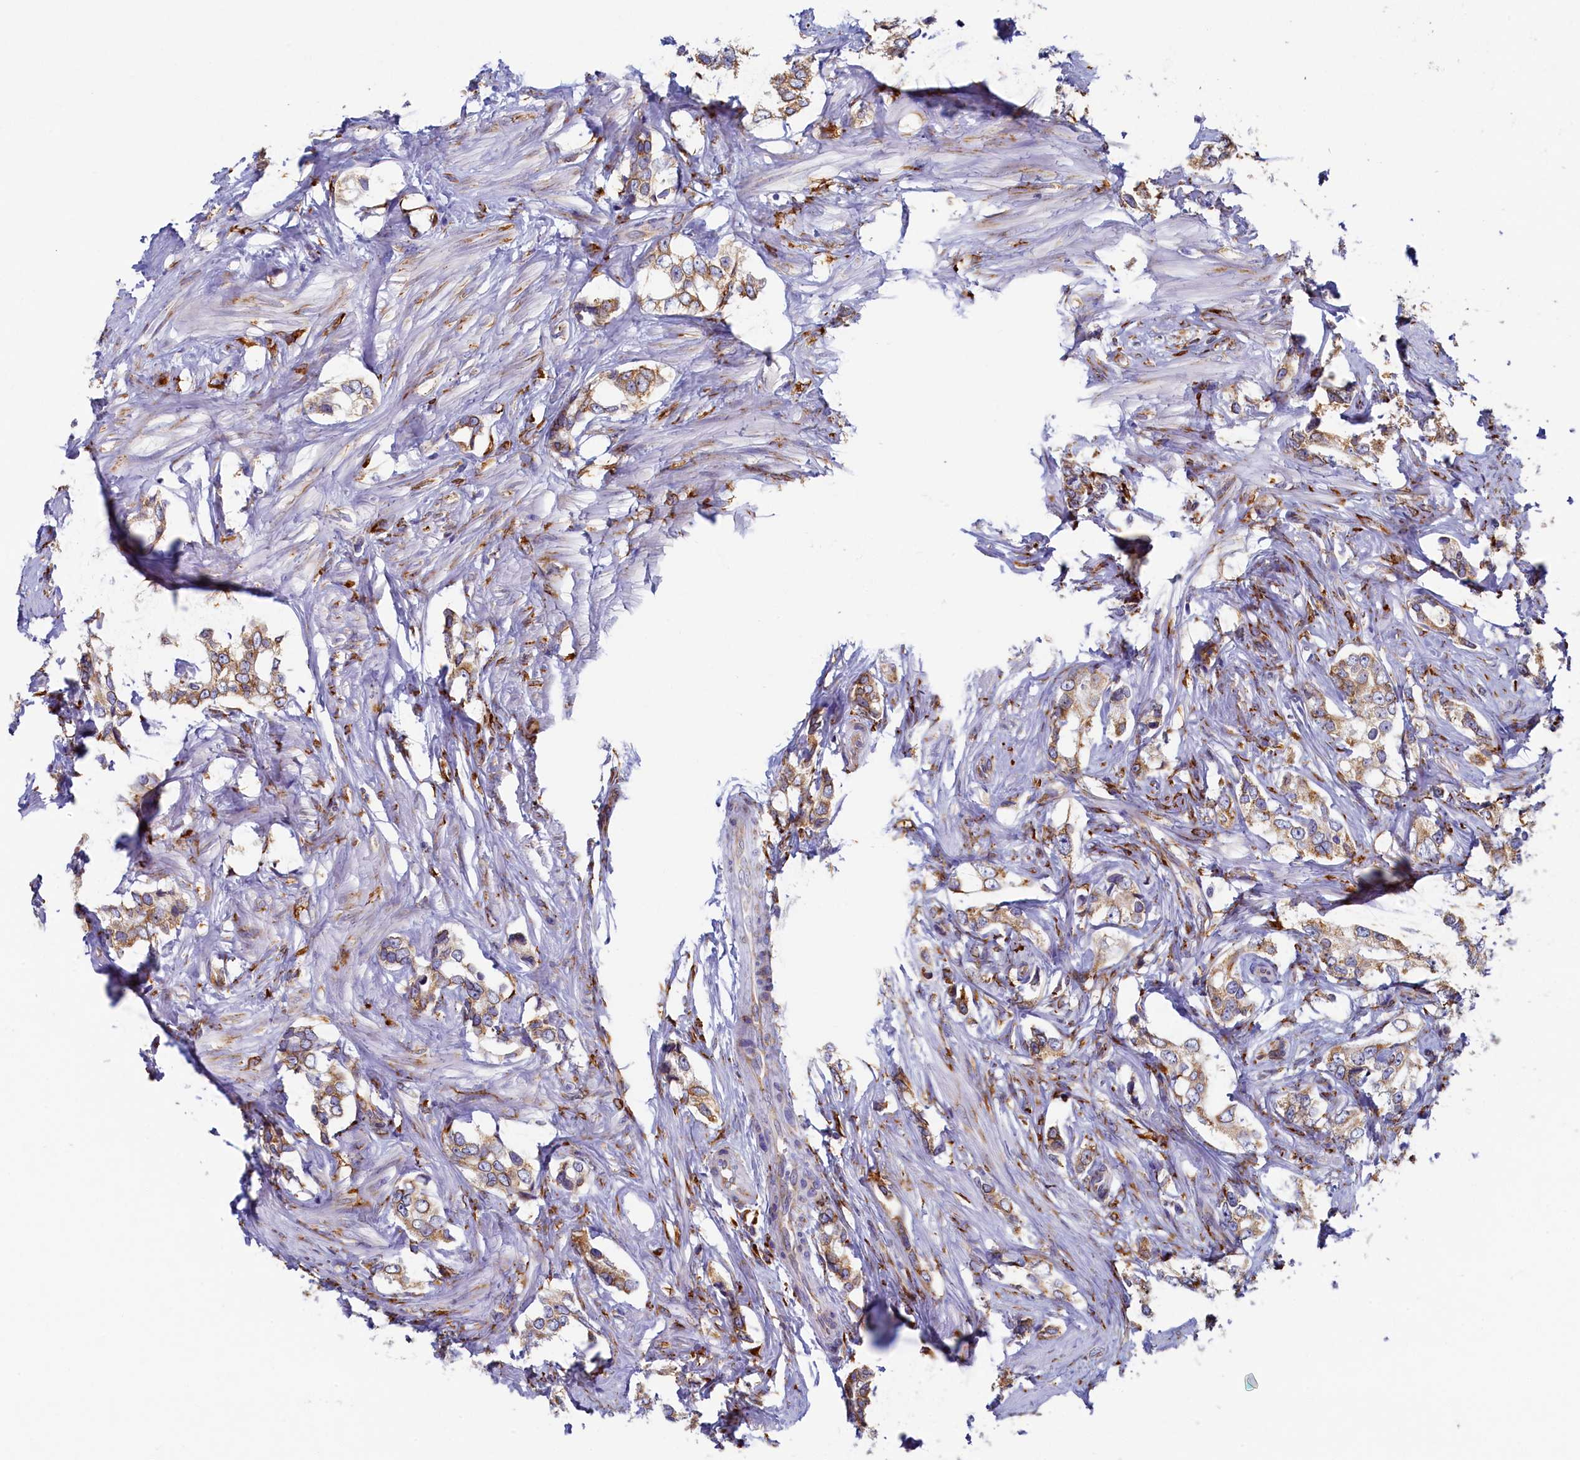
{"staining": {"intensity": "moderate", "quantity": ">75%", "location": "cytoplasmic/membranous"}, "tissue": "prostate cancer", "cell_type": "Tumor cells", "image_type": "cancer", "snomed": [{"axis": "morphology", "description": "Adenocarcinoma, High grade"}, {"axis": "topography", "description": "Prostate"}], "caption": "Prostate cancer stained for a protein shows moderate cytoplasmic/membranous positivity in tumor cells.", "gene": "TMEM18", "patient": {"sex": "male", "age": 66}}